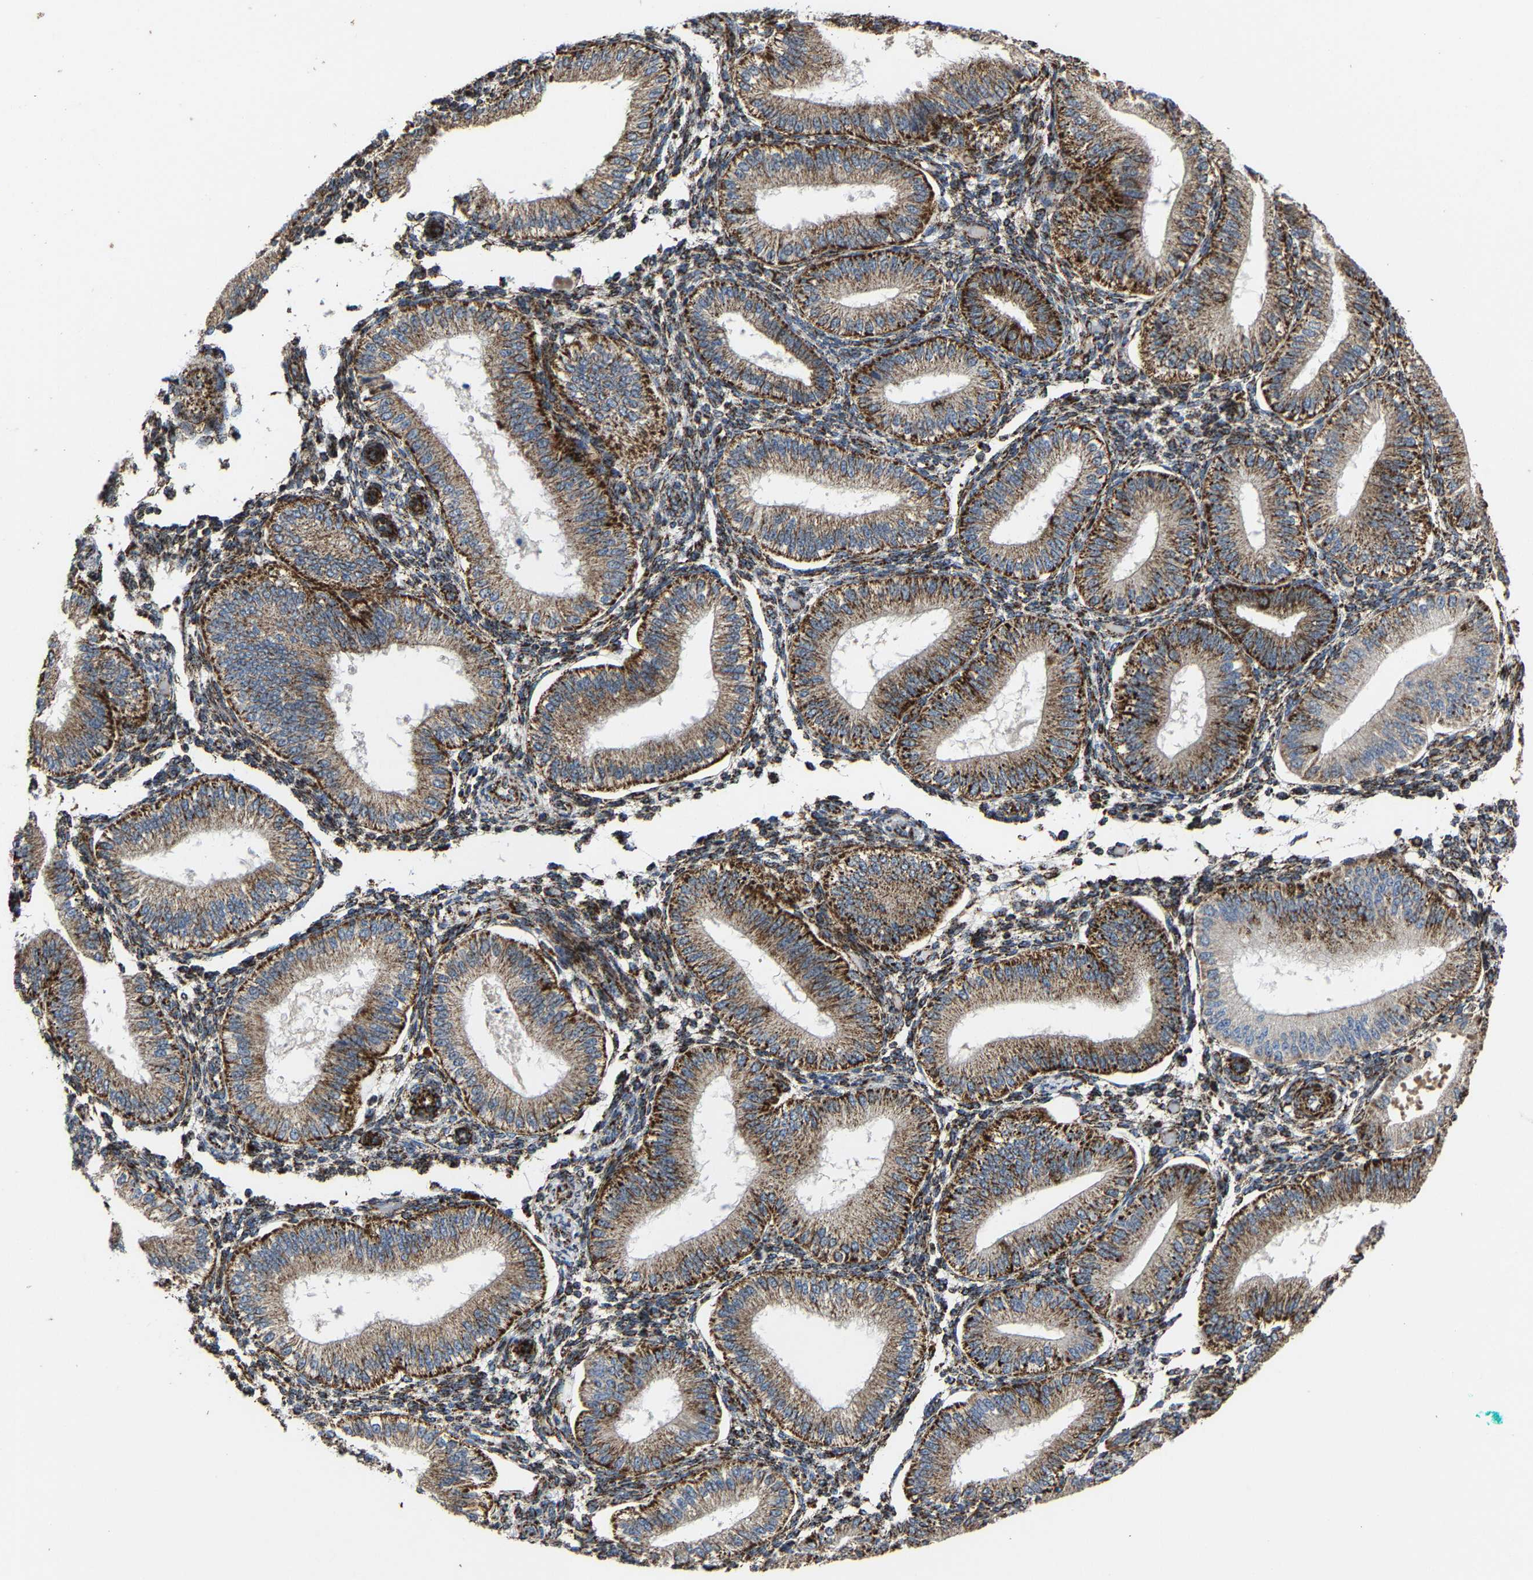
{"staining": {"intensity": "moderate", "quantity": ">75%", "location": "cytoplasmic/membranous"}, "tissue": "endometrium", "cell_type": "Cells in endometrial stroma", "image_type": "normal", "snomed": [{"axis": "morphology", "description": "Normal tissue, NOS"}, {"axis": "topography", "description": "Endometrium"}], "caption": "The immunohistochemical stain labels moderate cytoplasmic/membranous staining in cells in endometrial stroma of benign endometrium.", "gene": "NDUFV3", "patient": {"sex": "female", "age": 39}}